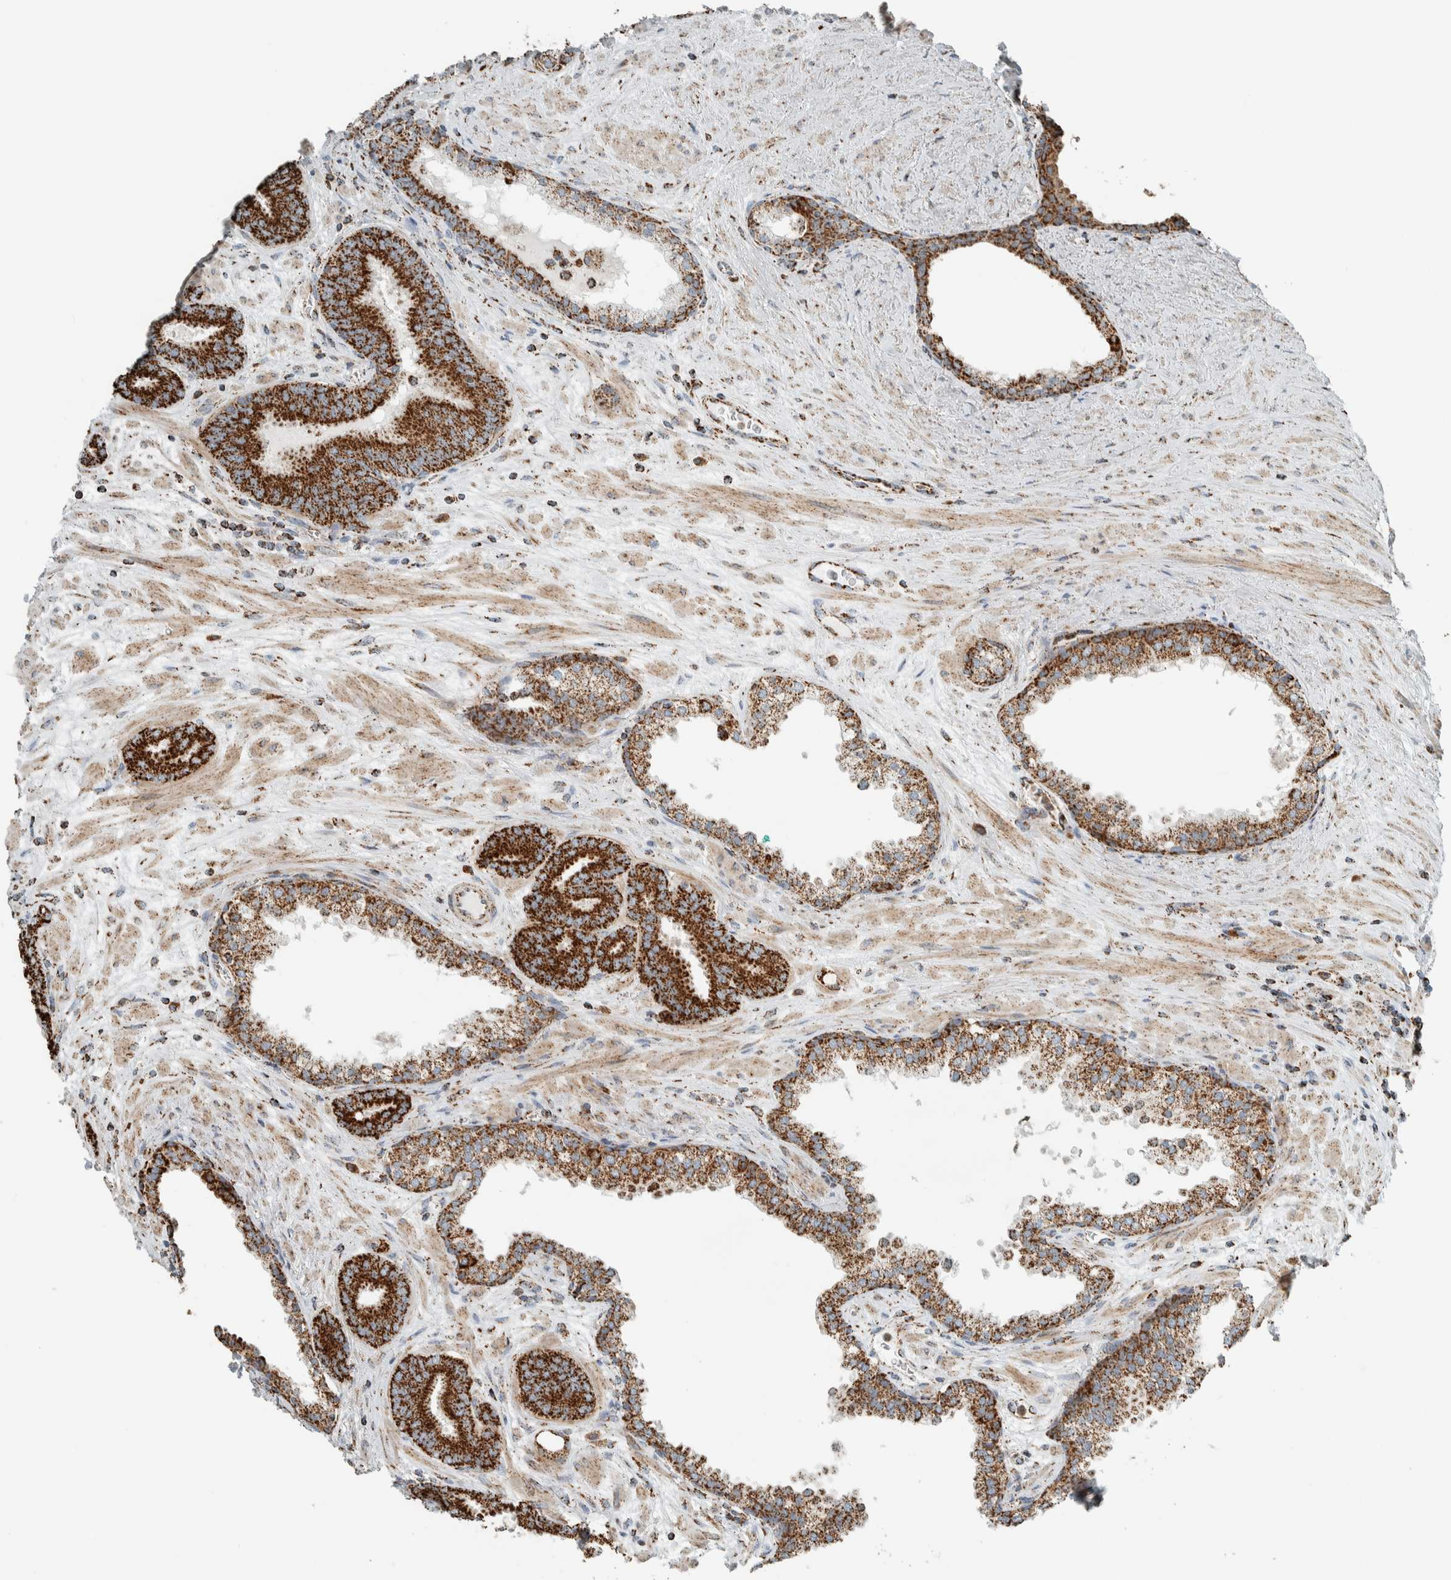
{"staining": {"intensity": "strong", "quantity": ">75%", "location": "cytoplasmic/membranous"}, "tissue": "prostate cancer", "cell_type": "Tumor cells", "image_type": "cancer", "snomed": [{"axis": "morphology", "description": "Adenocarcinoma, Low grade"}, {"axis": "topography", "description": "Prostate"}], "caption": "Protein analysis of low-grade adenocarcinoma (prostate) tissue exhibits strong cytoplasmic/membranous expression in about >75% of tumor cells.", "gene": "ZNF454", "patient": {"sex": "male", "age": 62}}